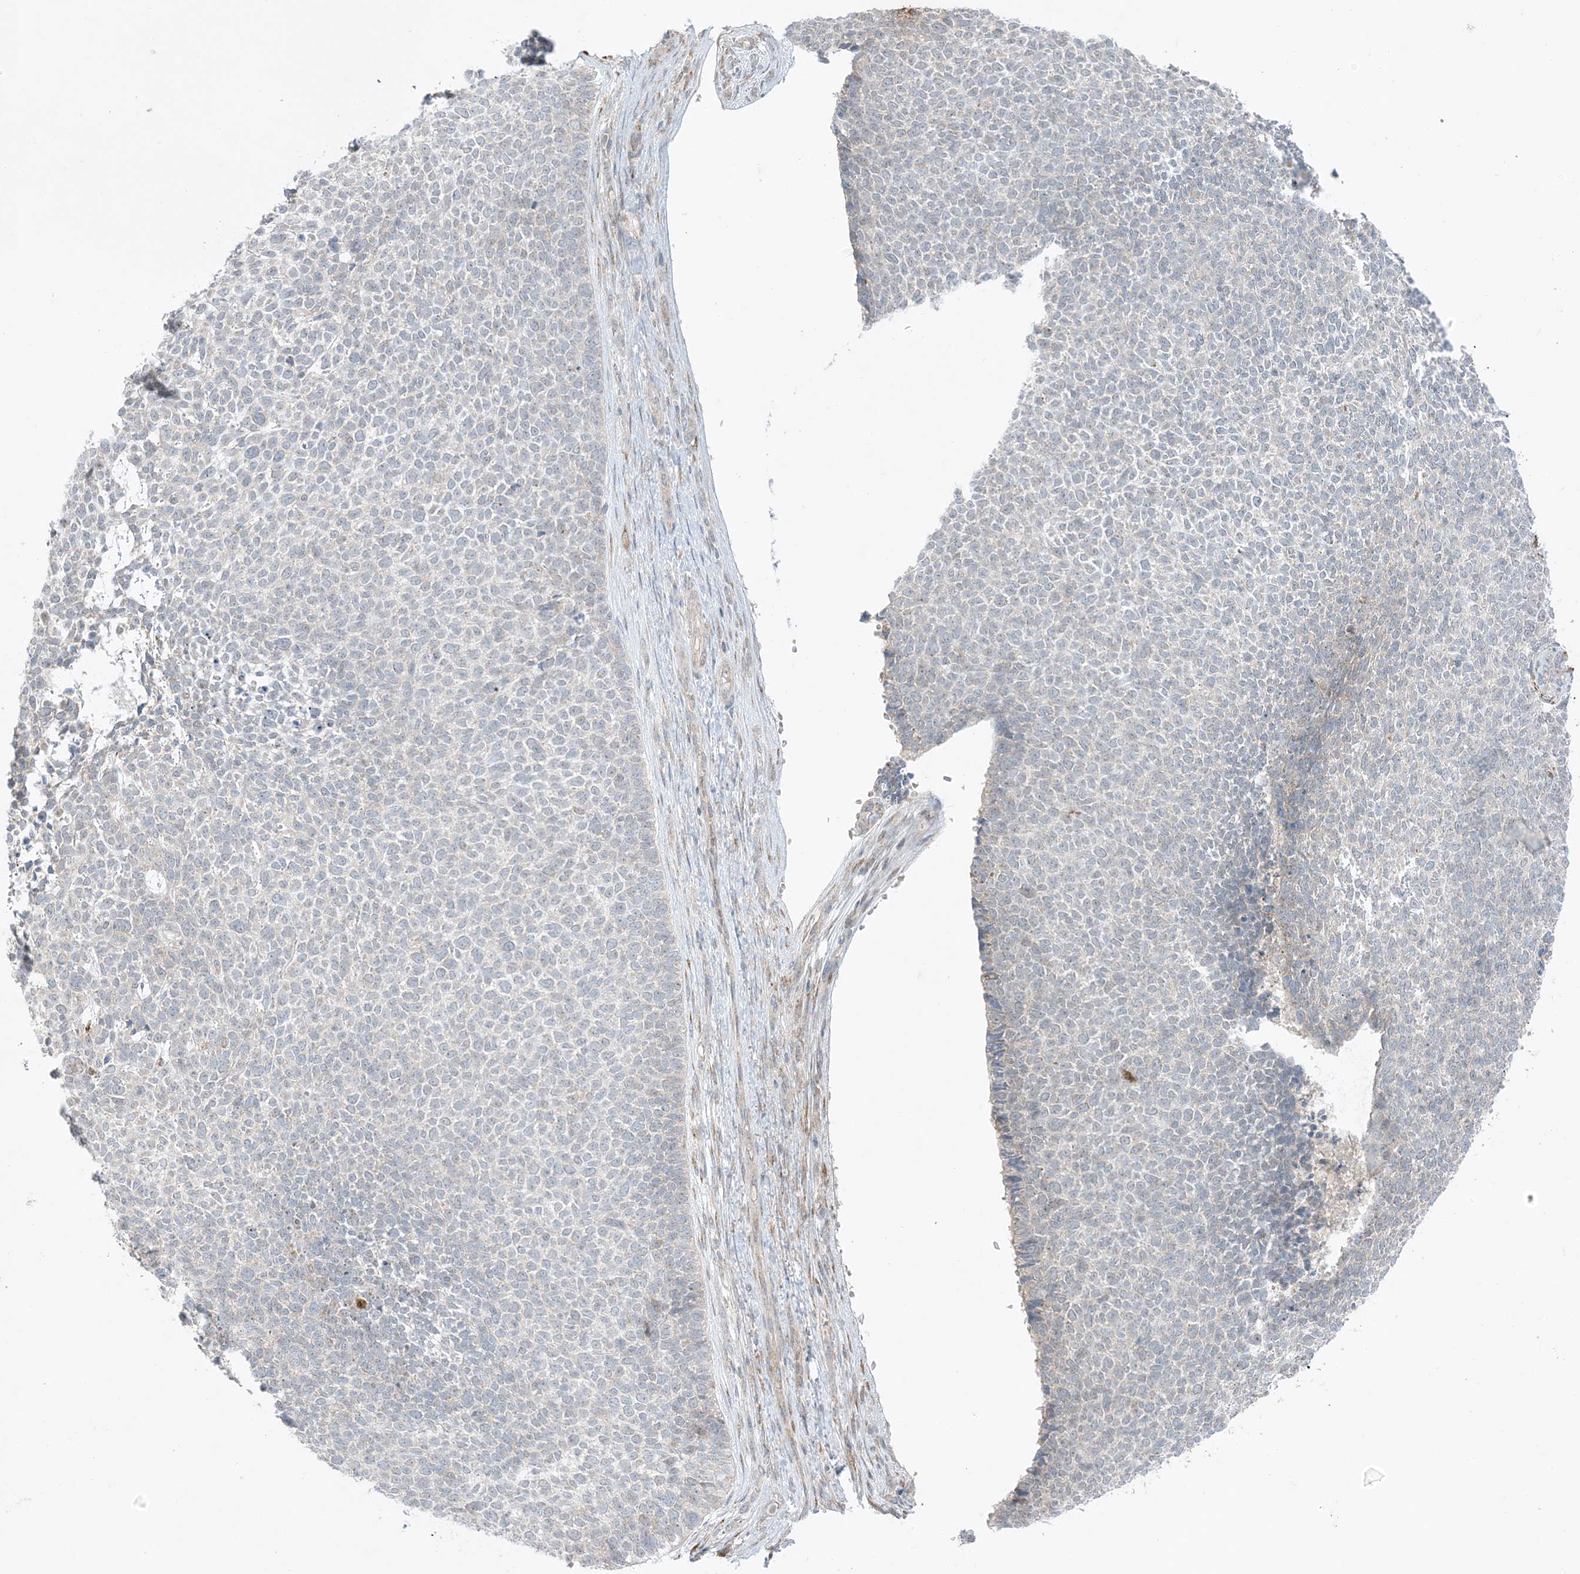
{"staining": {"intensity": "negative", "quantity": "none", "location": "none"}, "tissue": "skin cancer", "cell_type": "Tumor cells", "image_type": "cancer", "snomed": [{"axis": "morphology", "description": "Basal cell carcinoma"}, {"axis": "topography", "description": "Skin"}], "caption": "A photomicrograph of human basal cell carcinoma (skin) is negative for staining in tumor cells.", "gene": "ODC1", "patient": {"sex": "female", "age": 84}}